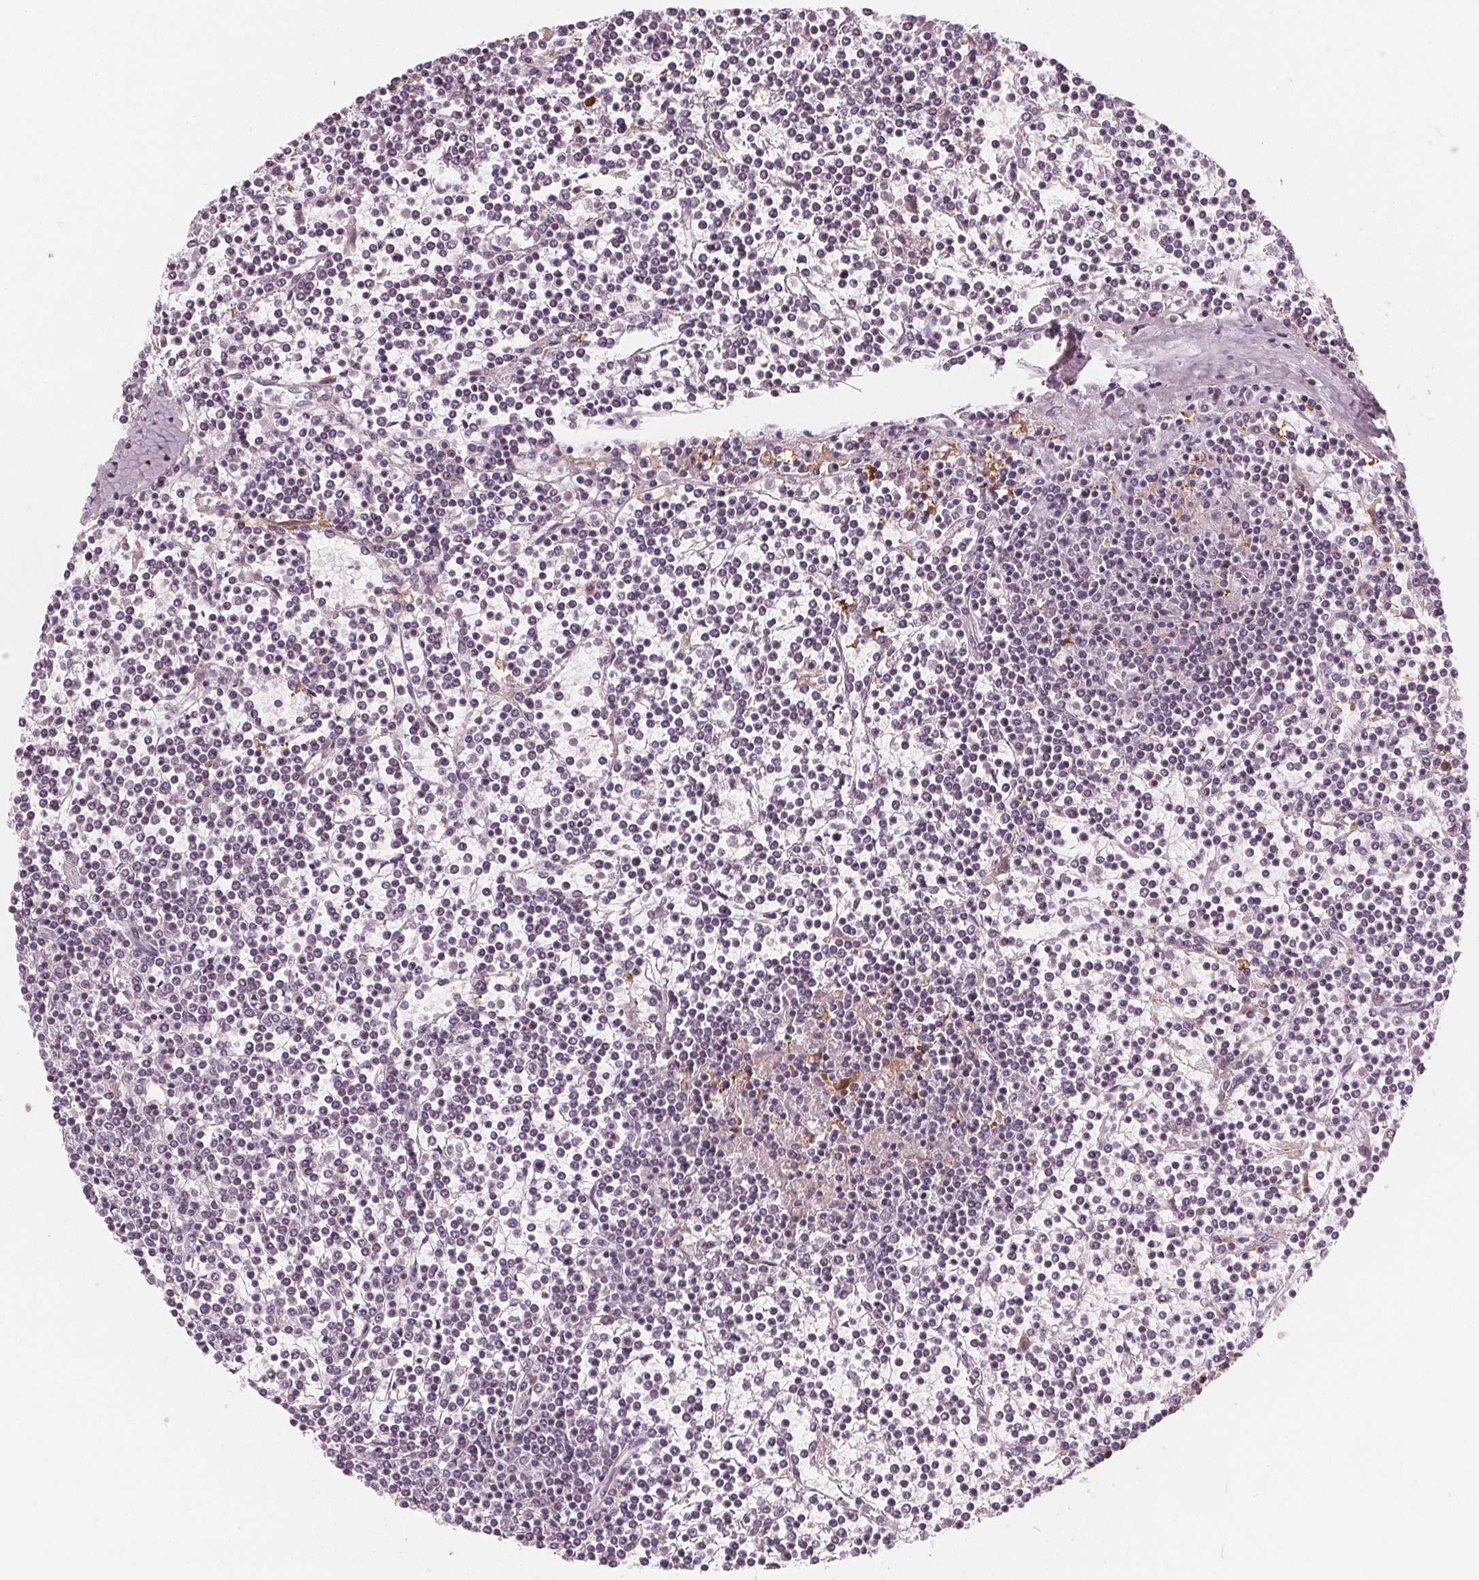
{"staining": {"intensity": "negative", "quantity": "none", "location": "none"}, "tissue": "lymphoma", "cell_type": "Tumor cells", "image_type": "cancer", "snomed": [{"axis": "morphology", "description": "Malignant lymphoma, non-Hodgkin's type, Low grade"}, {"axis": "topography", "description": "Spleen"}], "caption": "There is no significant positivity in tumor cells of malignant lymphoma, non-Hodgkin's type (low-grade).", "gene": "DPM2", "patient": {"sex": "female", "age": 19}}